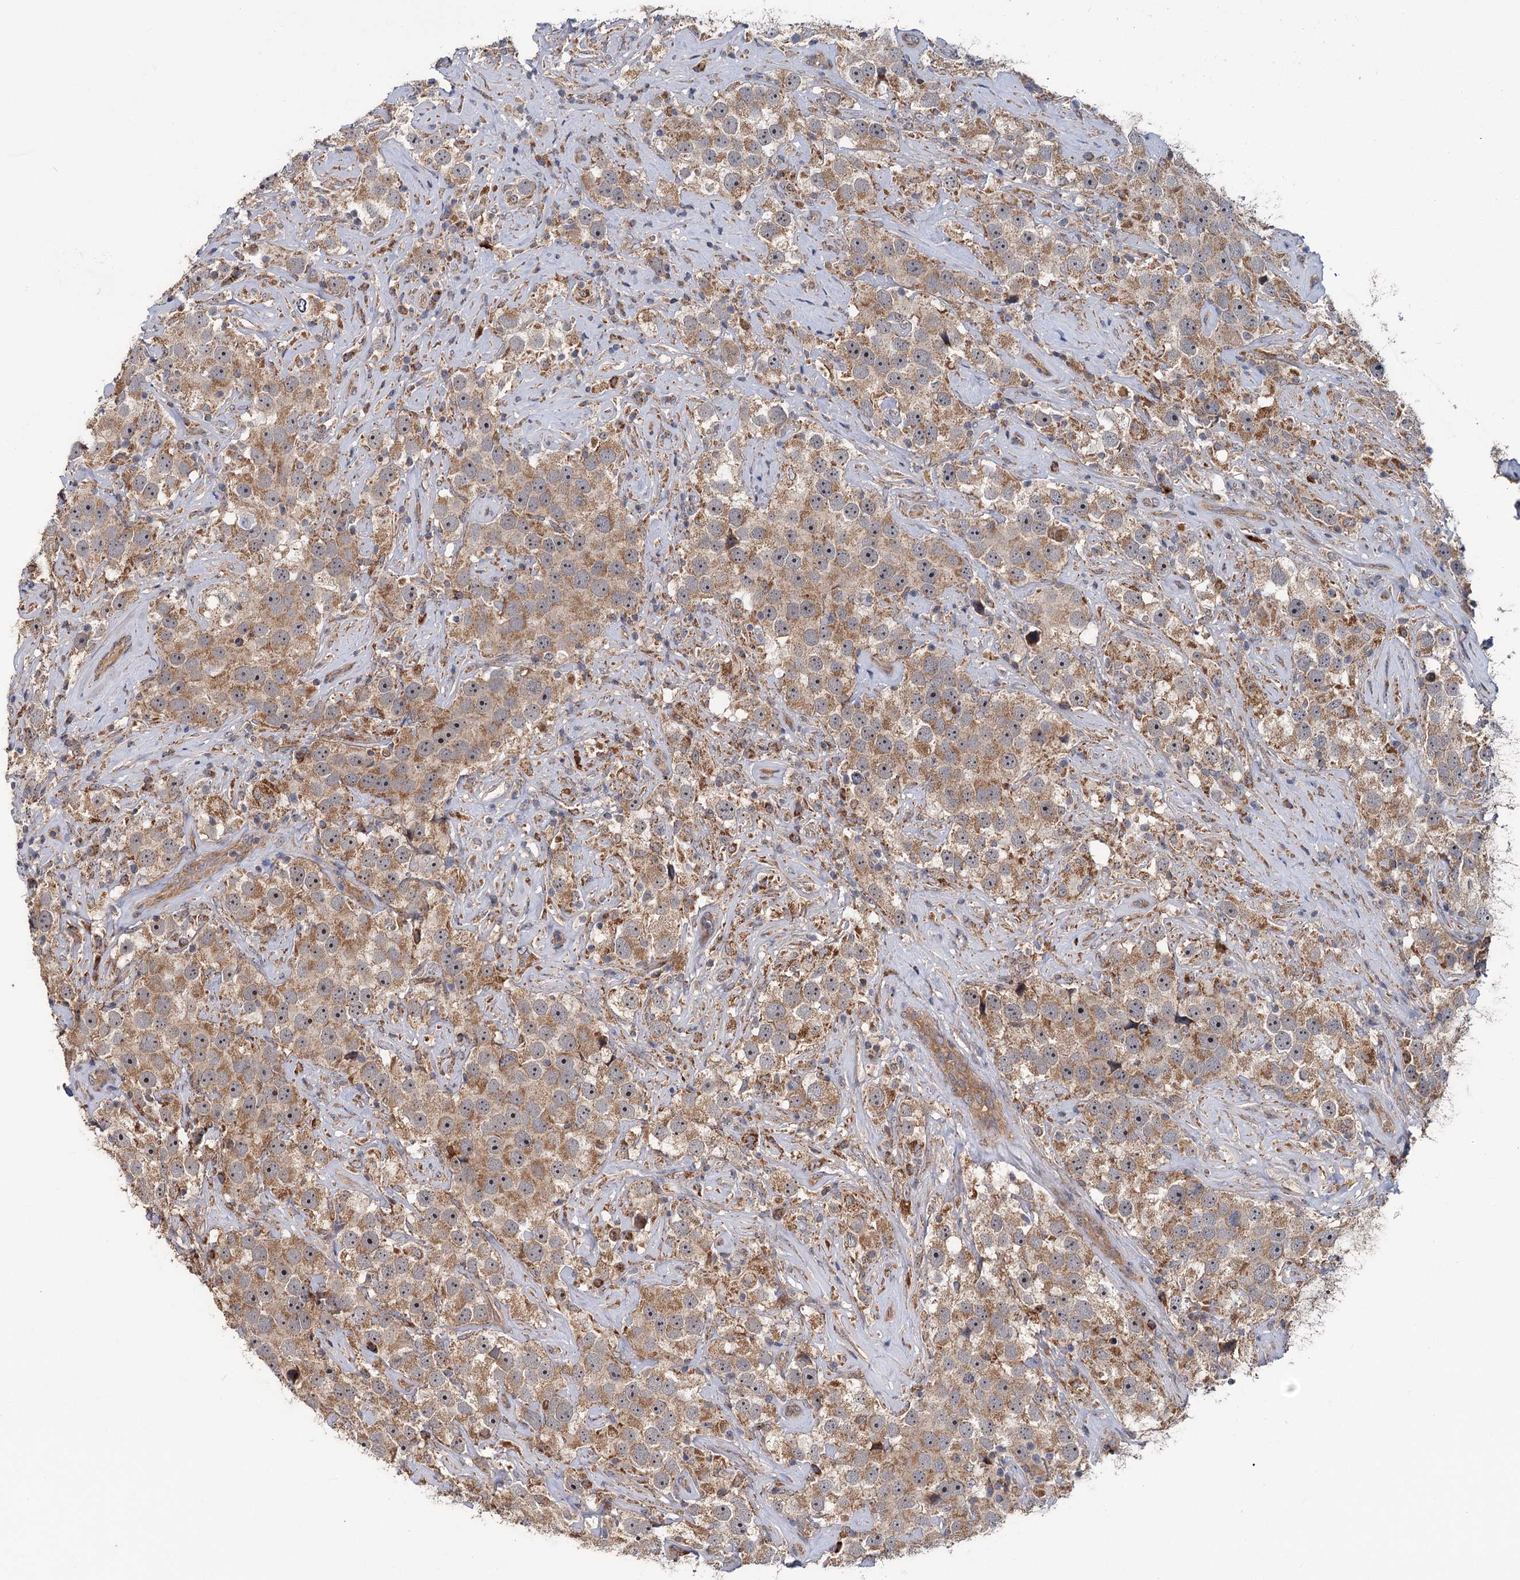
{"staining": {"intensity": "moderate", "quantity": ">75%", "location": "cytoplasmic/membranous"}, "tissue": "testis cancer", "cell_type": "Tumor cells", "image_type": "cancer", "snomed": [{"axis": "morphology", "description": "Seminoma, NOS"}, {"axis": "topography", "description": "Testis"}], "caption": "DAB immunohistochemical staining of human seminoma (testis) exhibits moderate cytoplasmic/membranous protein expression in about >75% of tumor cells.", "gene": "DYNC2H1", "patient": {"sex": "male", "age": 49}}